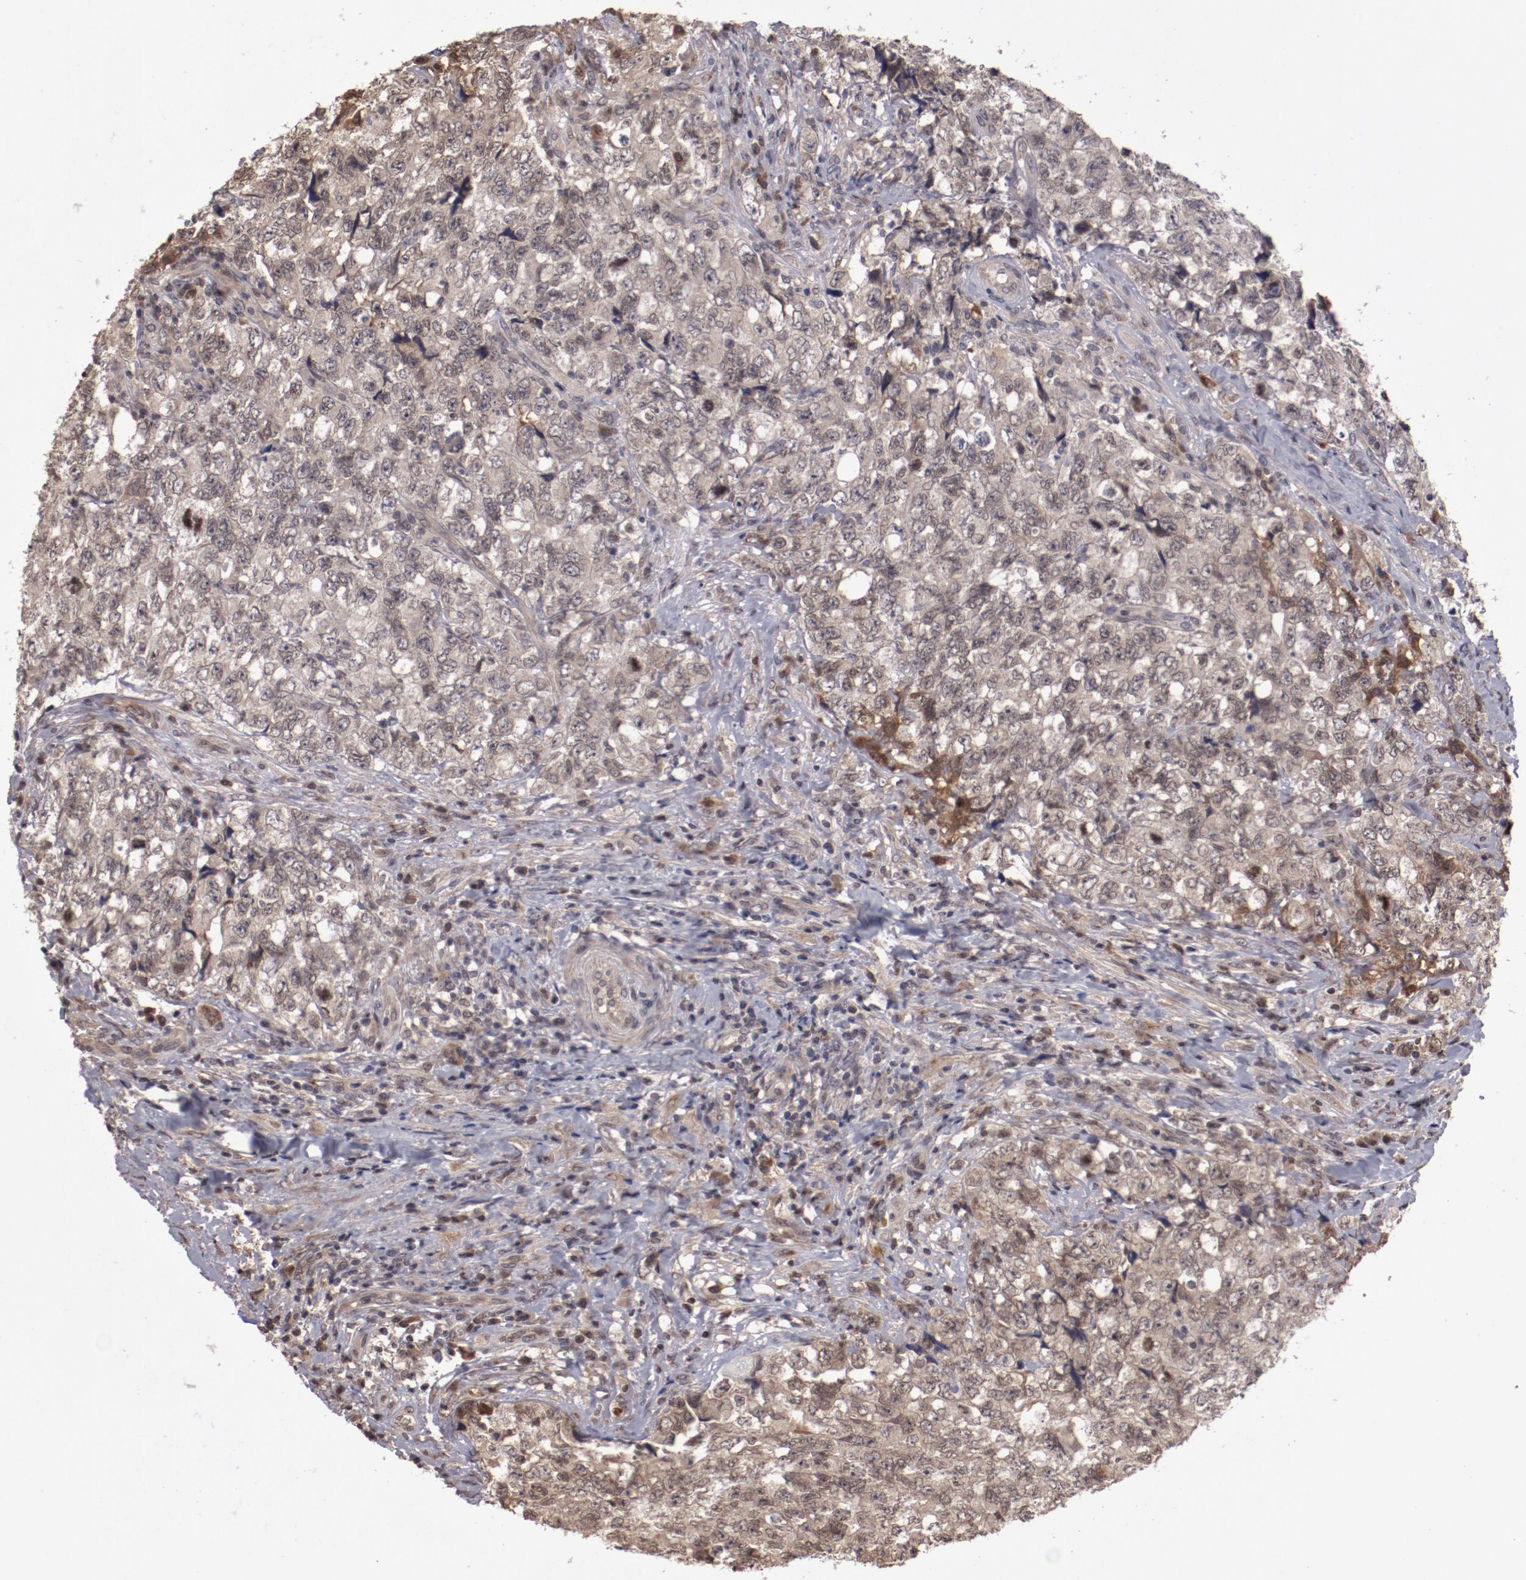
{"staining": {"intensity": "weak", "quantity": ">75%", "location": "cytoplasmic/membranous,nuclear"}, "tissue": "testis cancer", "cell_type": "Tumor cells", "image_type": "cancer", "snomed": [{"axis": "morphology", "description": "Carcinoma, Embryonal, NOS"}, {"axis": "topography", "description": "Testis"}], "caption": "Human embryonal carcinoma (testis) stained for a protein (brown) demonstrates weak cytoplasmic/membranous and nuclear positive staining in approximately >75% of tumor cells.", "gene": "SERPINA7", "patient": {"sex": "male", "age": 31}}